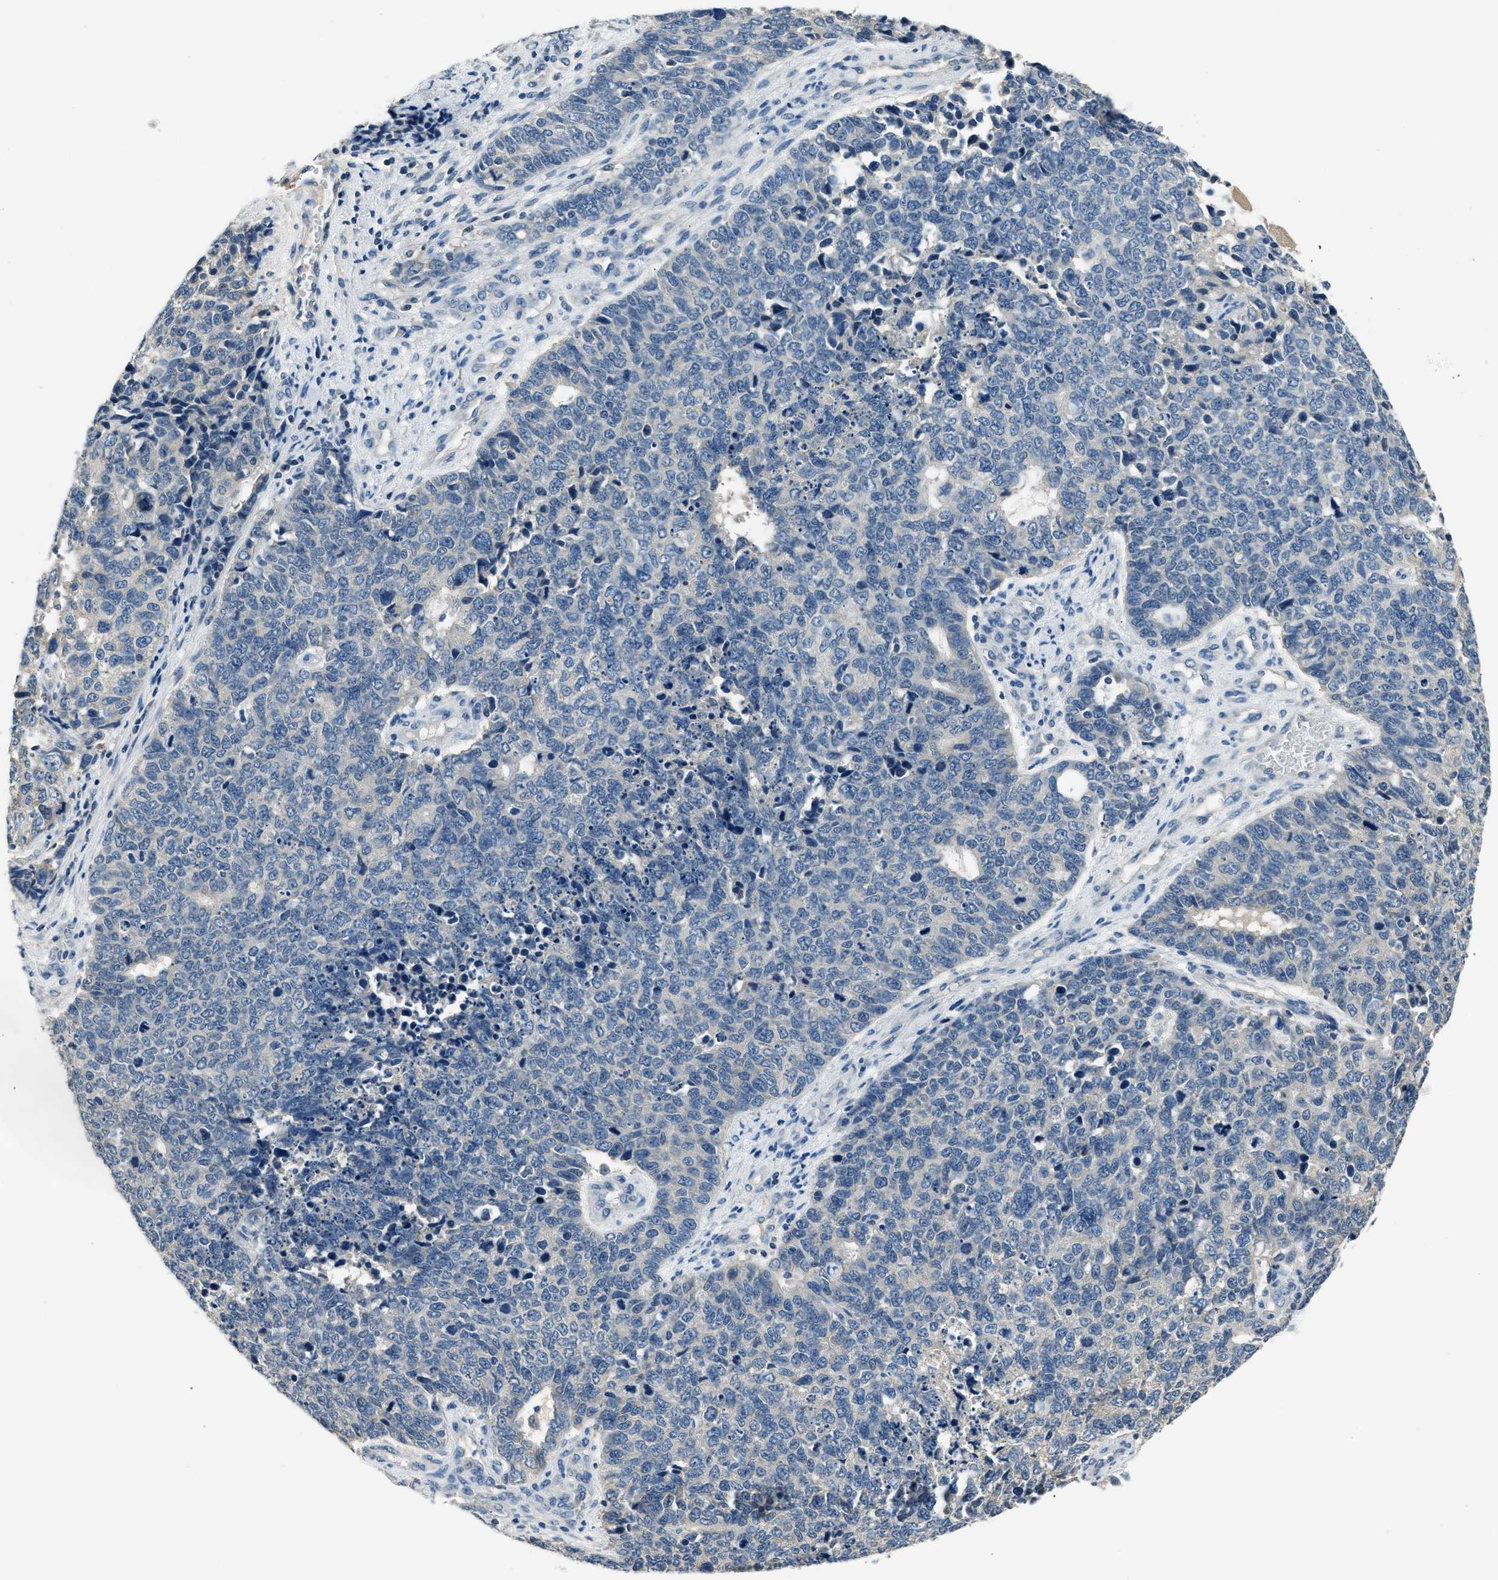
{"staining": {"intensity": "negative", "quantity": "none", "location": "none"}, "tissue": "cervical cancer", "cell_type": "Tumor cells", "image_type": "cancer", "snomed": [{"axis": "morphology", "description": "Squamous cell carcinoma, NOS"}, {"axis": "topography", "description": "Cervix"}], "caption": "Immunohistochemistry (IHC) micrograph of human cervical cancer stained for a protein (brown), which exhibits no expression in tumor cells. (Brightfield microscopy of DAB immunohistochemistry at high magnification).", "gene": "INHA", "patient": {"sex": "female", "age": 63}}